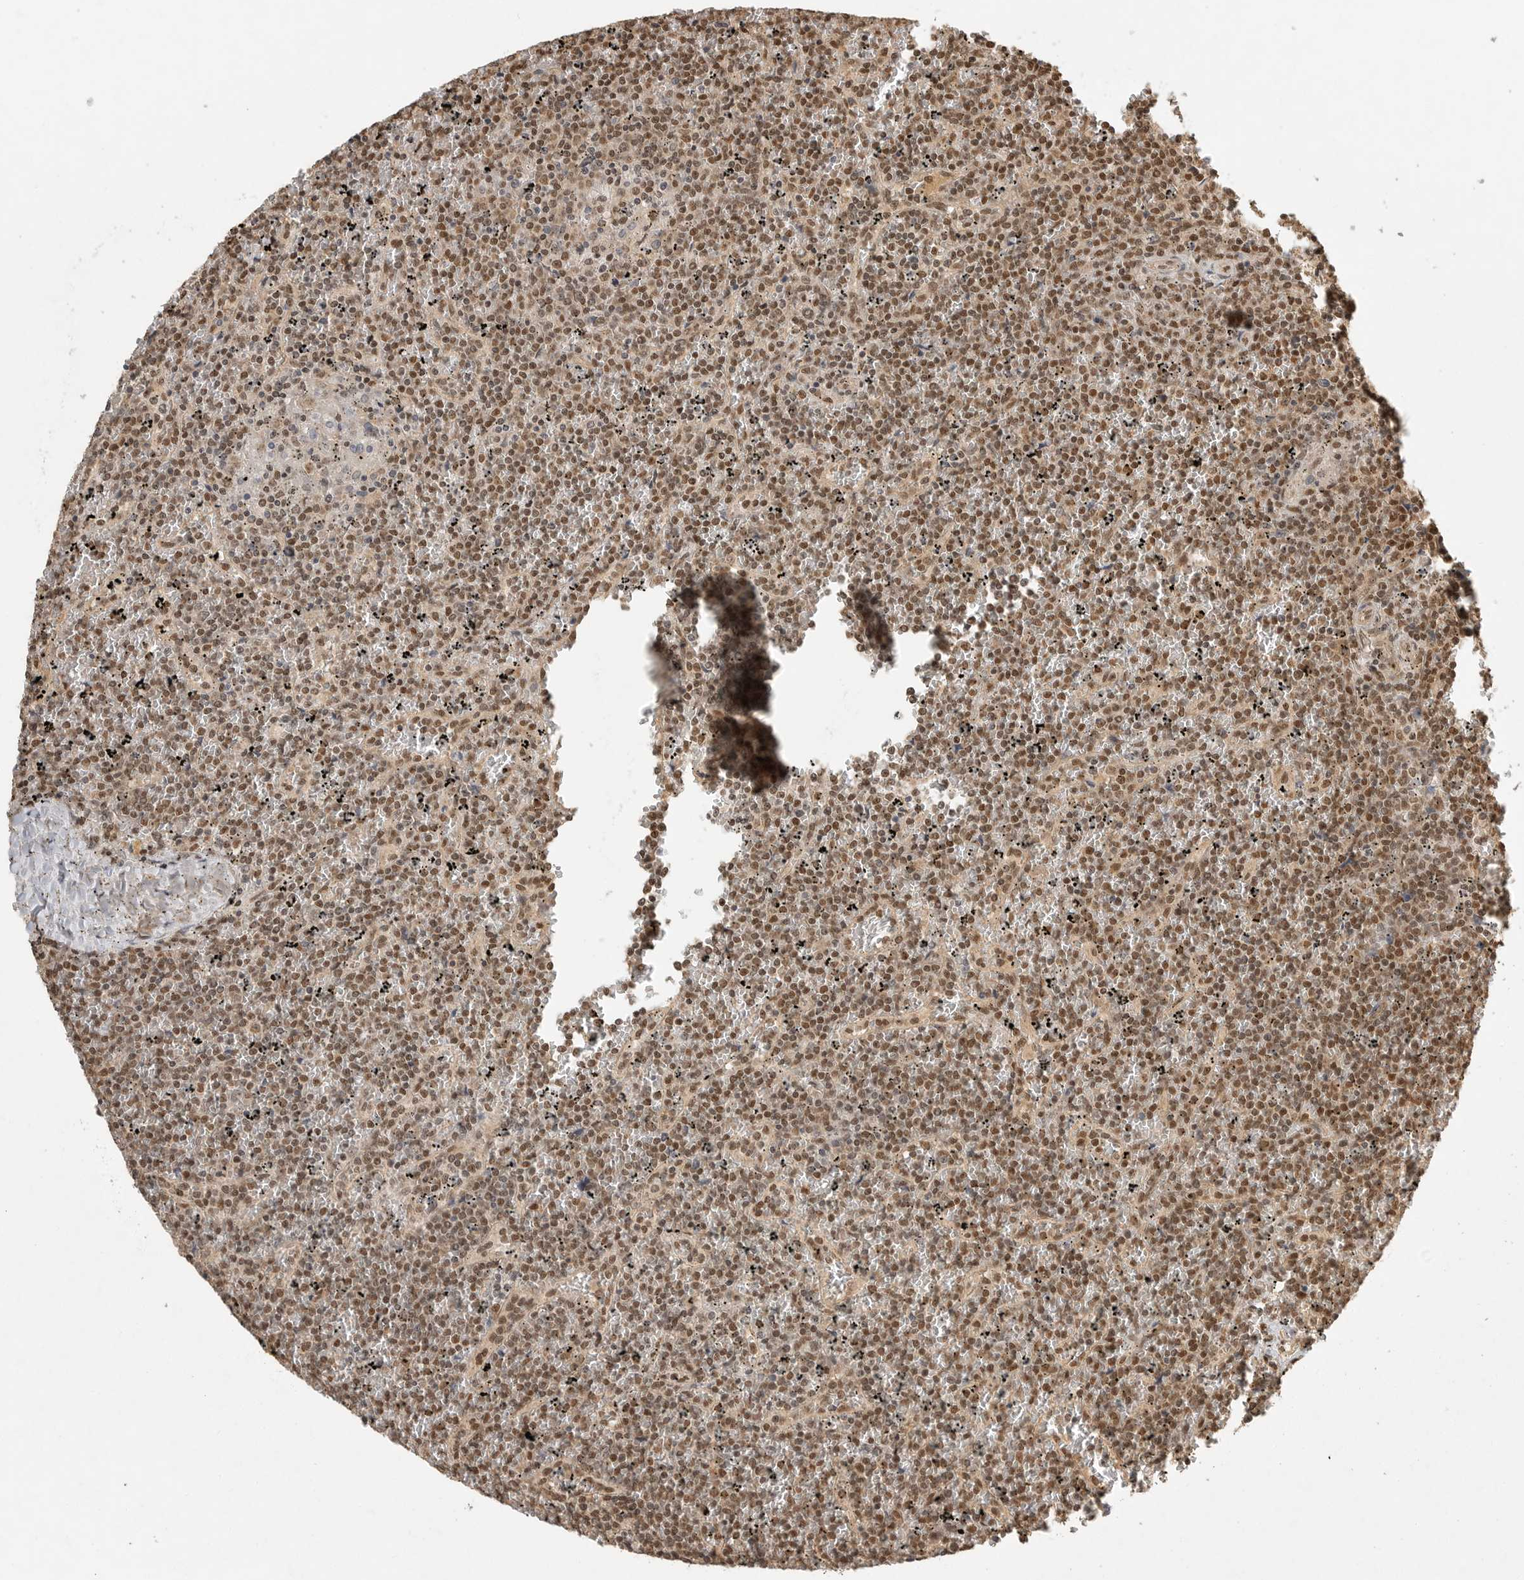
{"staining": {"intensity": "moderate", "quantity": ">75%", "location": "cytoplasmic/membranous,nuclear"}, "tissue": "lymphoma", "cell_type": "Tumor cells", "image_type": "cancer", "snomed": [{"axis": "morphology", "description": "Malignant lymphoma, non-Hodgkin's type, Low grade"}, {"axis": "topography", "description": "Spleen"}], "caption": "Protein expression analysis of human low-grade malignant lymphoma, non-Hodgkin's type reveals moderate cytoplasmic/membranous and nuclear expression in about >75% of tumor cells.", "gene": "DFFA", "patient": {"sex": "female", "age": 19}}